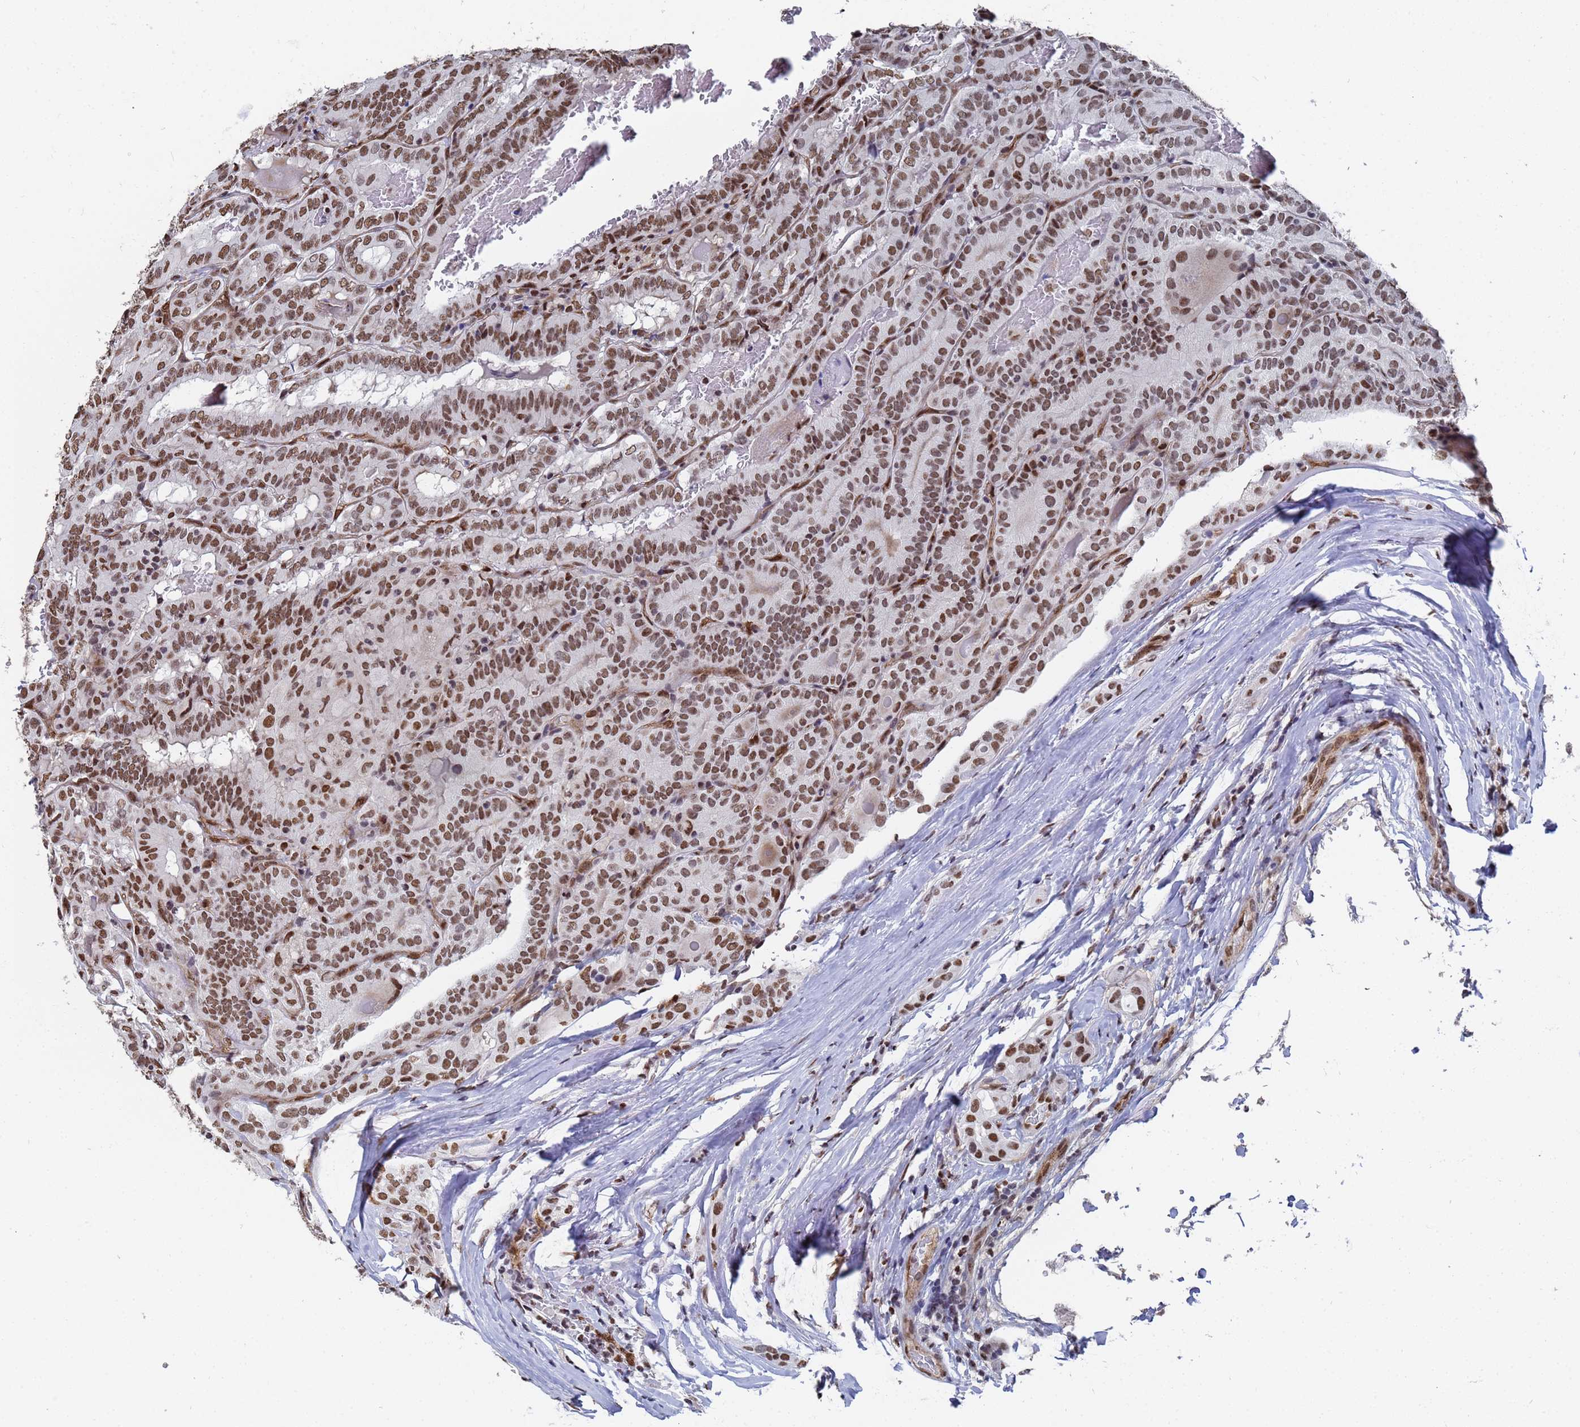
{"staining": {"intensity": "strong", "quantity": ">75%", "location": "nuclear"}, "tissue": "thyroid cancer", "cell_type": "Tumor cells", "image_type": "cancer", "snomed": [{"axis": "morphology", "description": "Papillary adenocarcinoma, NOS"}, {"axis": "topography", "description": "Thyroid gland"}], "caption": "Immunohistochemistry (DAB) staining of papillary adenocarcinoma (thyroid) reveals strong nuclear protein positivity in approximately >75% of tumor cells.", "gene": "RAVER2", "patient": {"sex": "female", "age": 72}}